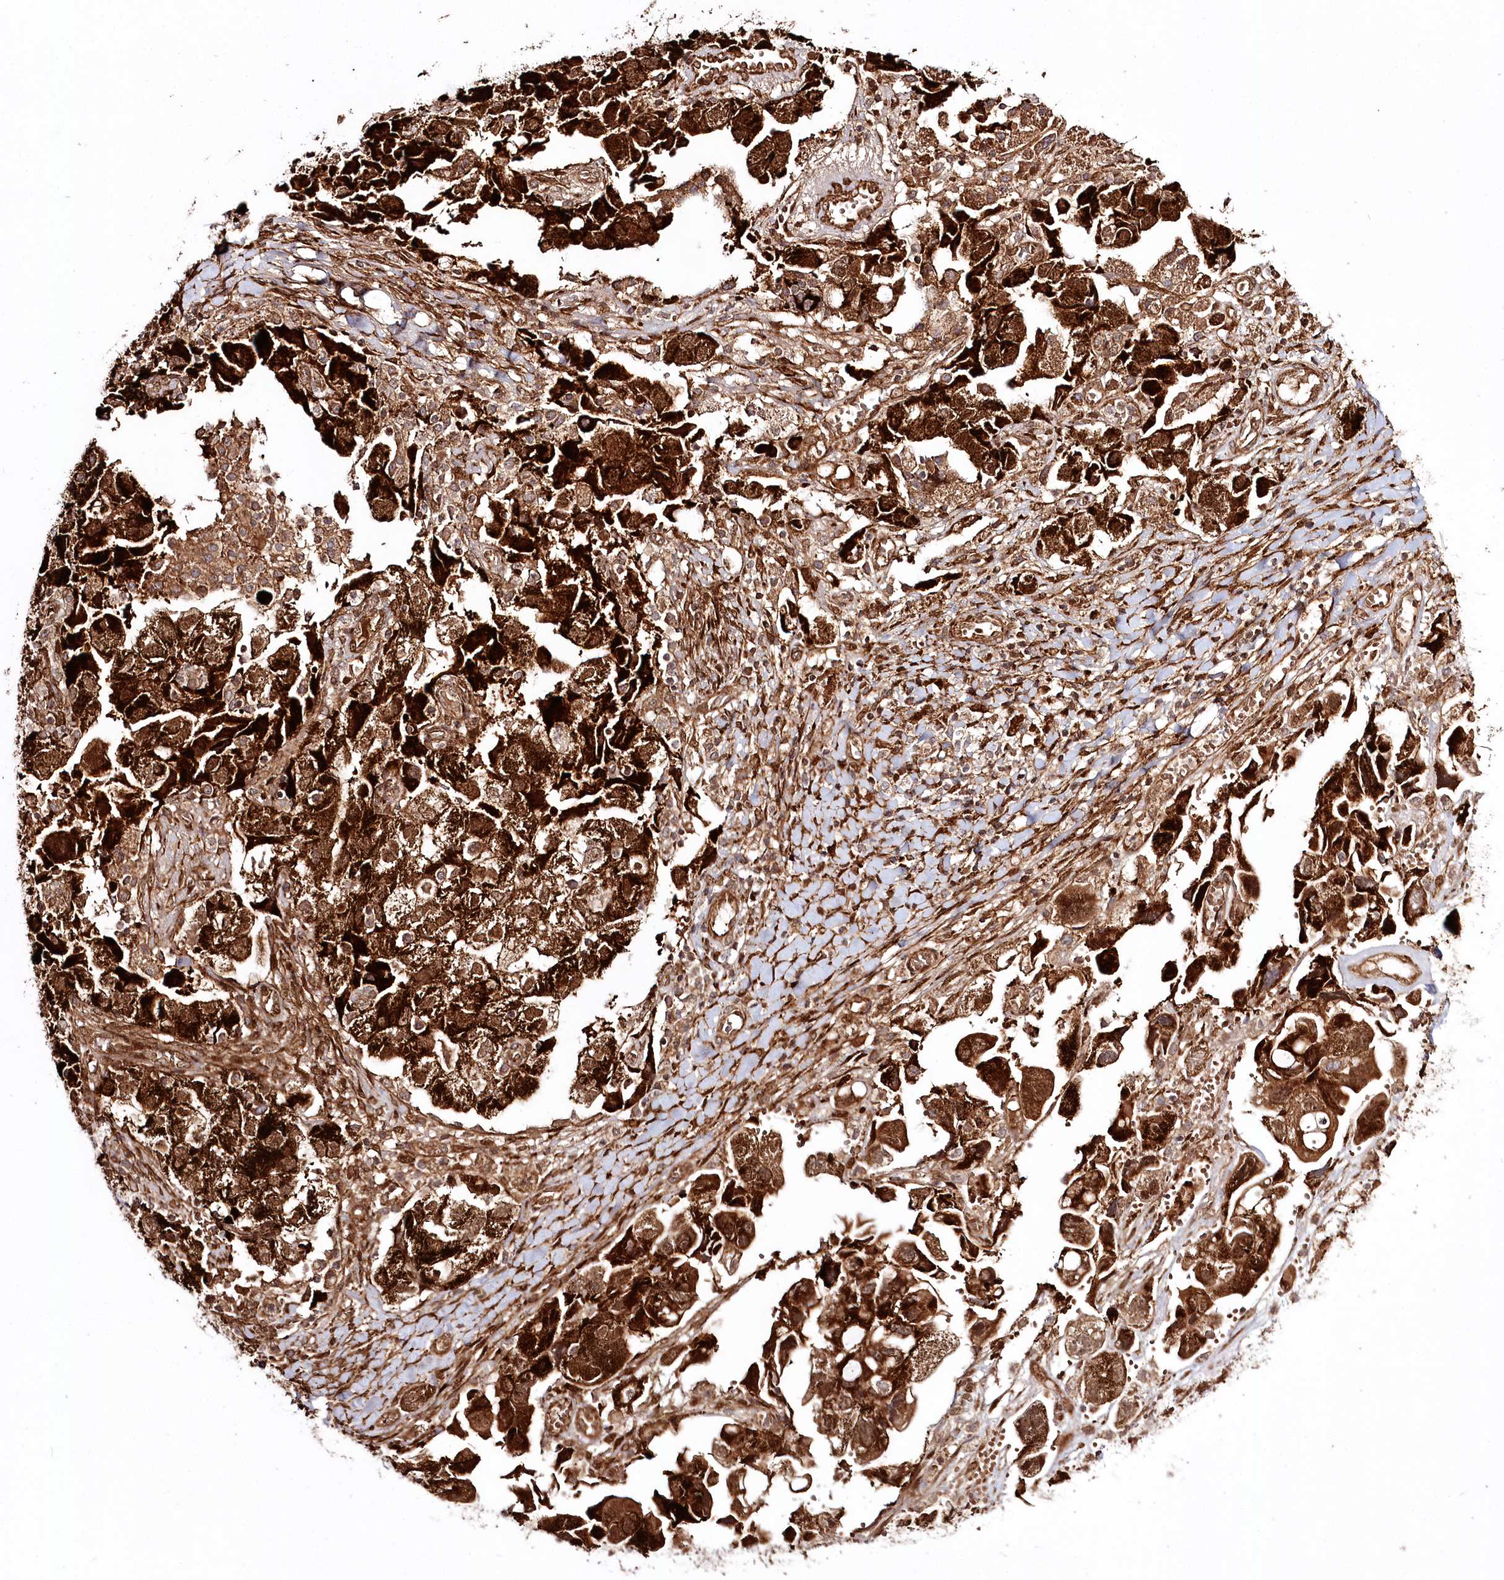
{"staining": {"intensity": "strong", "quantity": ">75%", "location": "cytoplasmic/membranous"}, "tissue": "ovarian cancer", "cell_type": "Tumor cells", "image_type": "cancer", "snomed": [{"axis": "morphology", "description": "Carcinoma, NOS"}, {"axis": "morphology", "description": "Cystadenocarcinoma, serous, NOS"}, {"axis": "topography", "description": "Ovary"}], "caption": "DAB (3,3'-diaminobenzidine) immunohistochemical staining of ovarian carcinoma reveals strong cytoplasmic/membranous protein expression in about >75% of tumor cells.", "gene": "REXO2", "patient": {"sex": "female", "age": 69}}